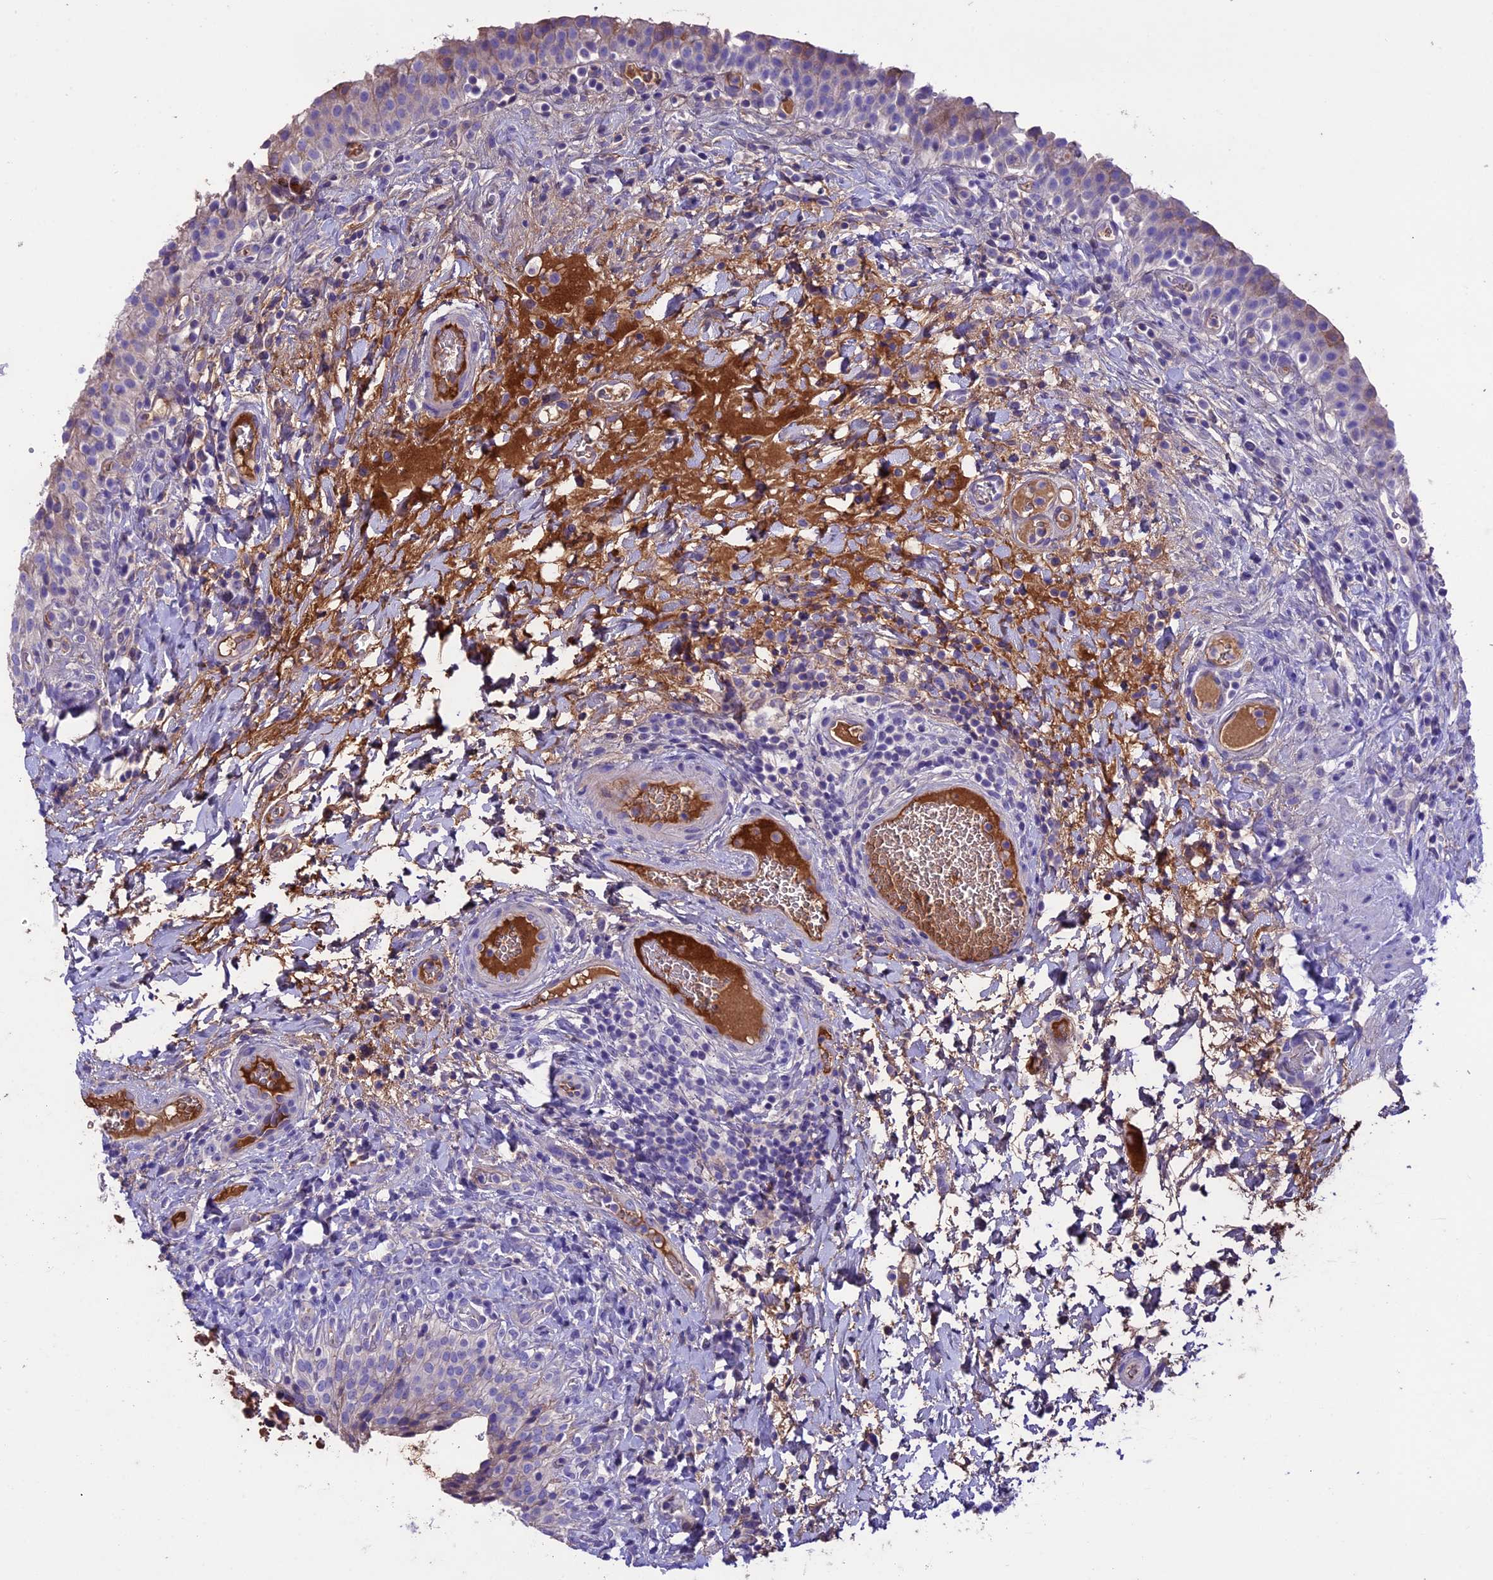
{"staining": {"intensity": "weak", "quantity": "<25%", "location": "cytoplasmic/membranous"}, "tissue": "urinary bladder", "cell_type": "Urothelial cells", "image_type": "normal", "snomed": [{"axis": "morphology", "description": "Normal tissue, NOS"}, {"axis": "morphology", "description": "Inflammation, NOS"}, {"axis": "topography", "description": "Urinary bladder"}], "caption": "This is an IHC histopathology image of unremarkable urinary bladder. There is no positivity in urothelial cells.", "gene": "TCP11L2", "patient": {"sex": "male", "age": 64}}